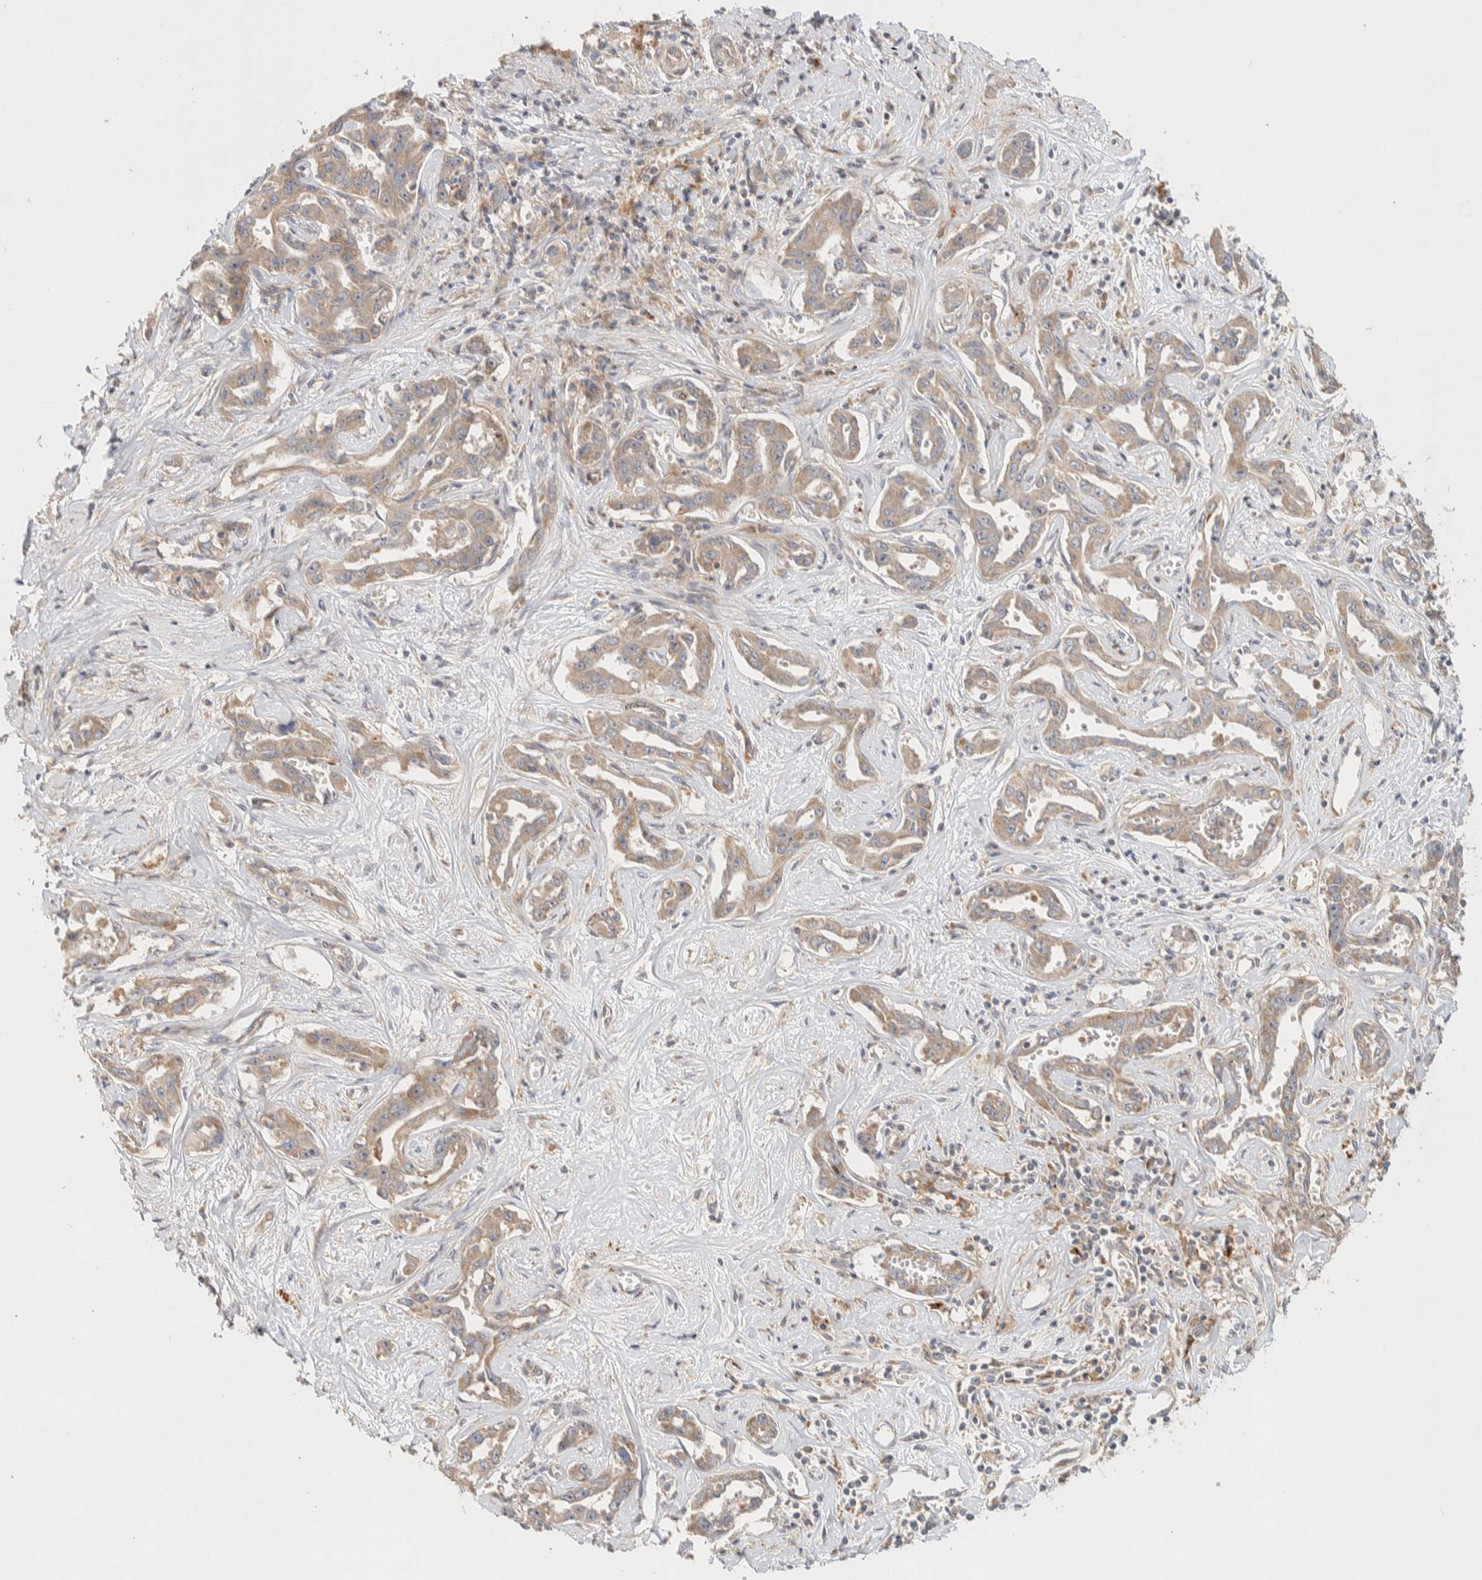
{"staining": {"intensity": "weak", "quantity": ">75%", "location": "cytoplasmic/membranous"}, "tissue": "liver cancer", "cell_type": "Tumor cells", "image_type": "cancer", "snomed": [{"axis": "morphology", "description": "Cholangiocarcinoma"}, {"axis": "topography", "description": "Liver"}], "caption": "Liver cholangiocarcinoma stained with immunohistochemistry shows weak cytoplasmic/membranous expression in approximately >75% of tumor cells.", "gene": "KIF9", "patient": {"sex": "male", "age": 59}}